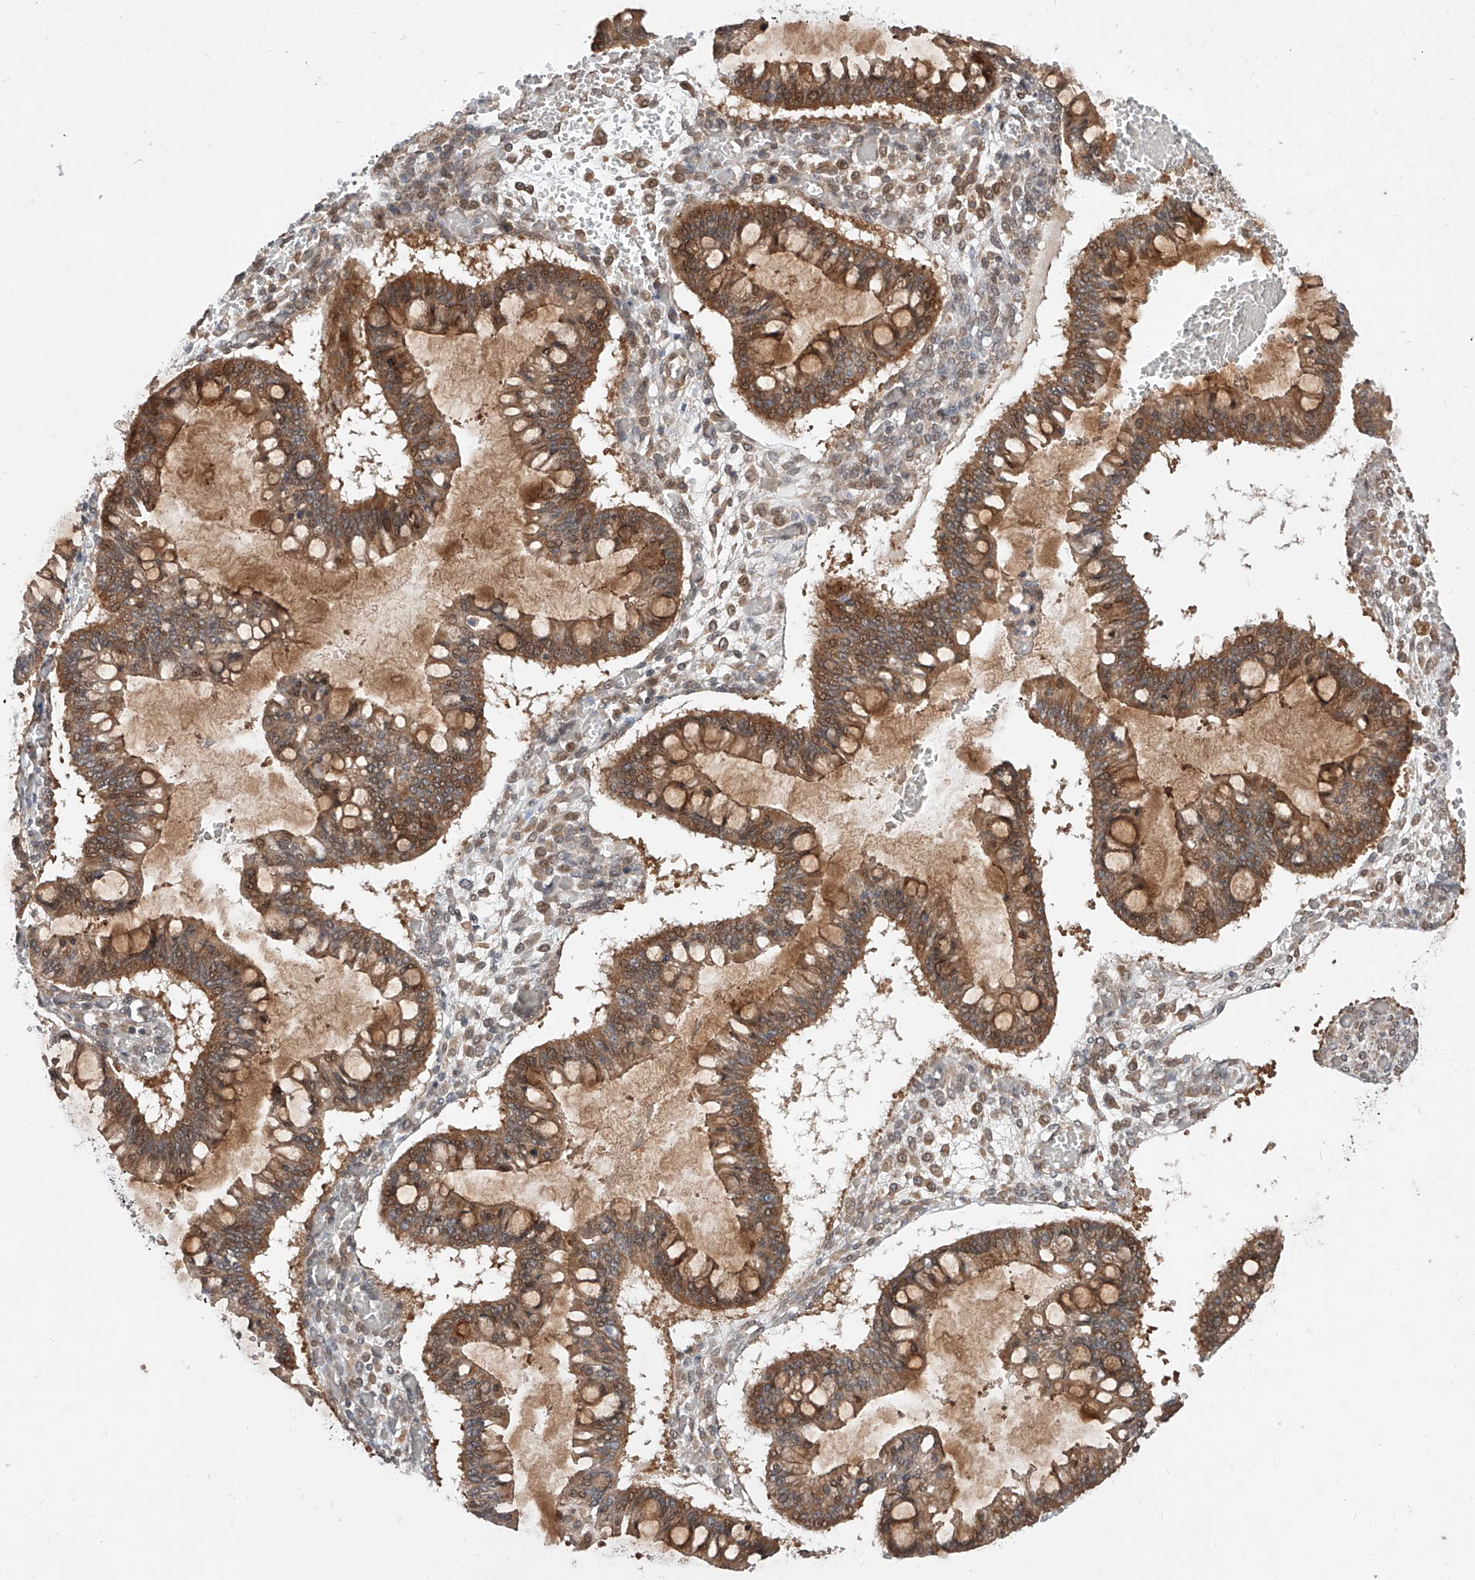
{"staining": {"intensity": "moderate", "quantity": ">75%", "location": "cytoplasmic/membranous,nuclear"}, "tissue": "ovarian cancer", "cell_type": "Tumor cells", "image_type": "cancer", "snomed": [{"axis": "morphology", "description": "Cystadenocarcinoma, mucinous, NOS"}, {"axis": "topography", "description": "Ovary"}], "caption": "Moderate cytoplasmic/membranous and nuclear positivity for a protein is appreciated in approximately >75% of tumor cells of ovarian cancer (mucinous cystadenocarcinoma) using IHC.", "gene": "DIRAS3", "patient": {"sex": "female", "age": 73}}